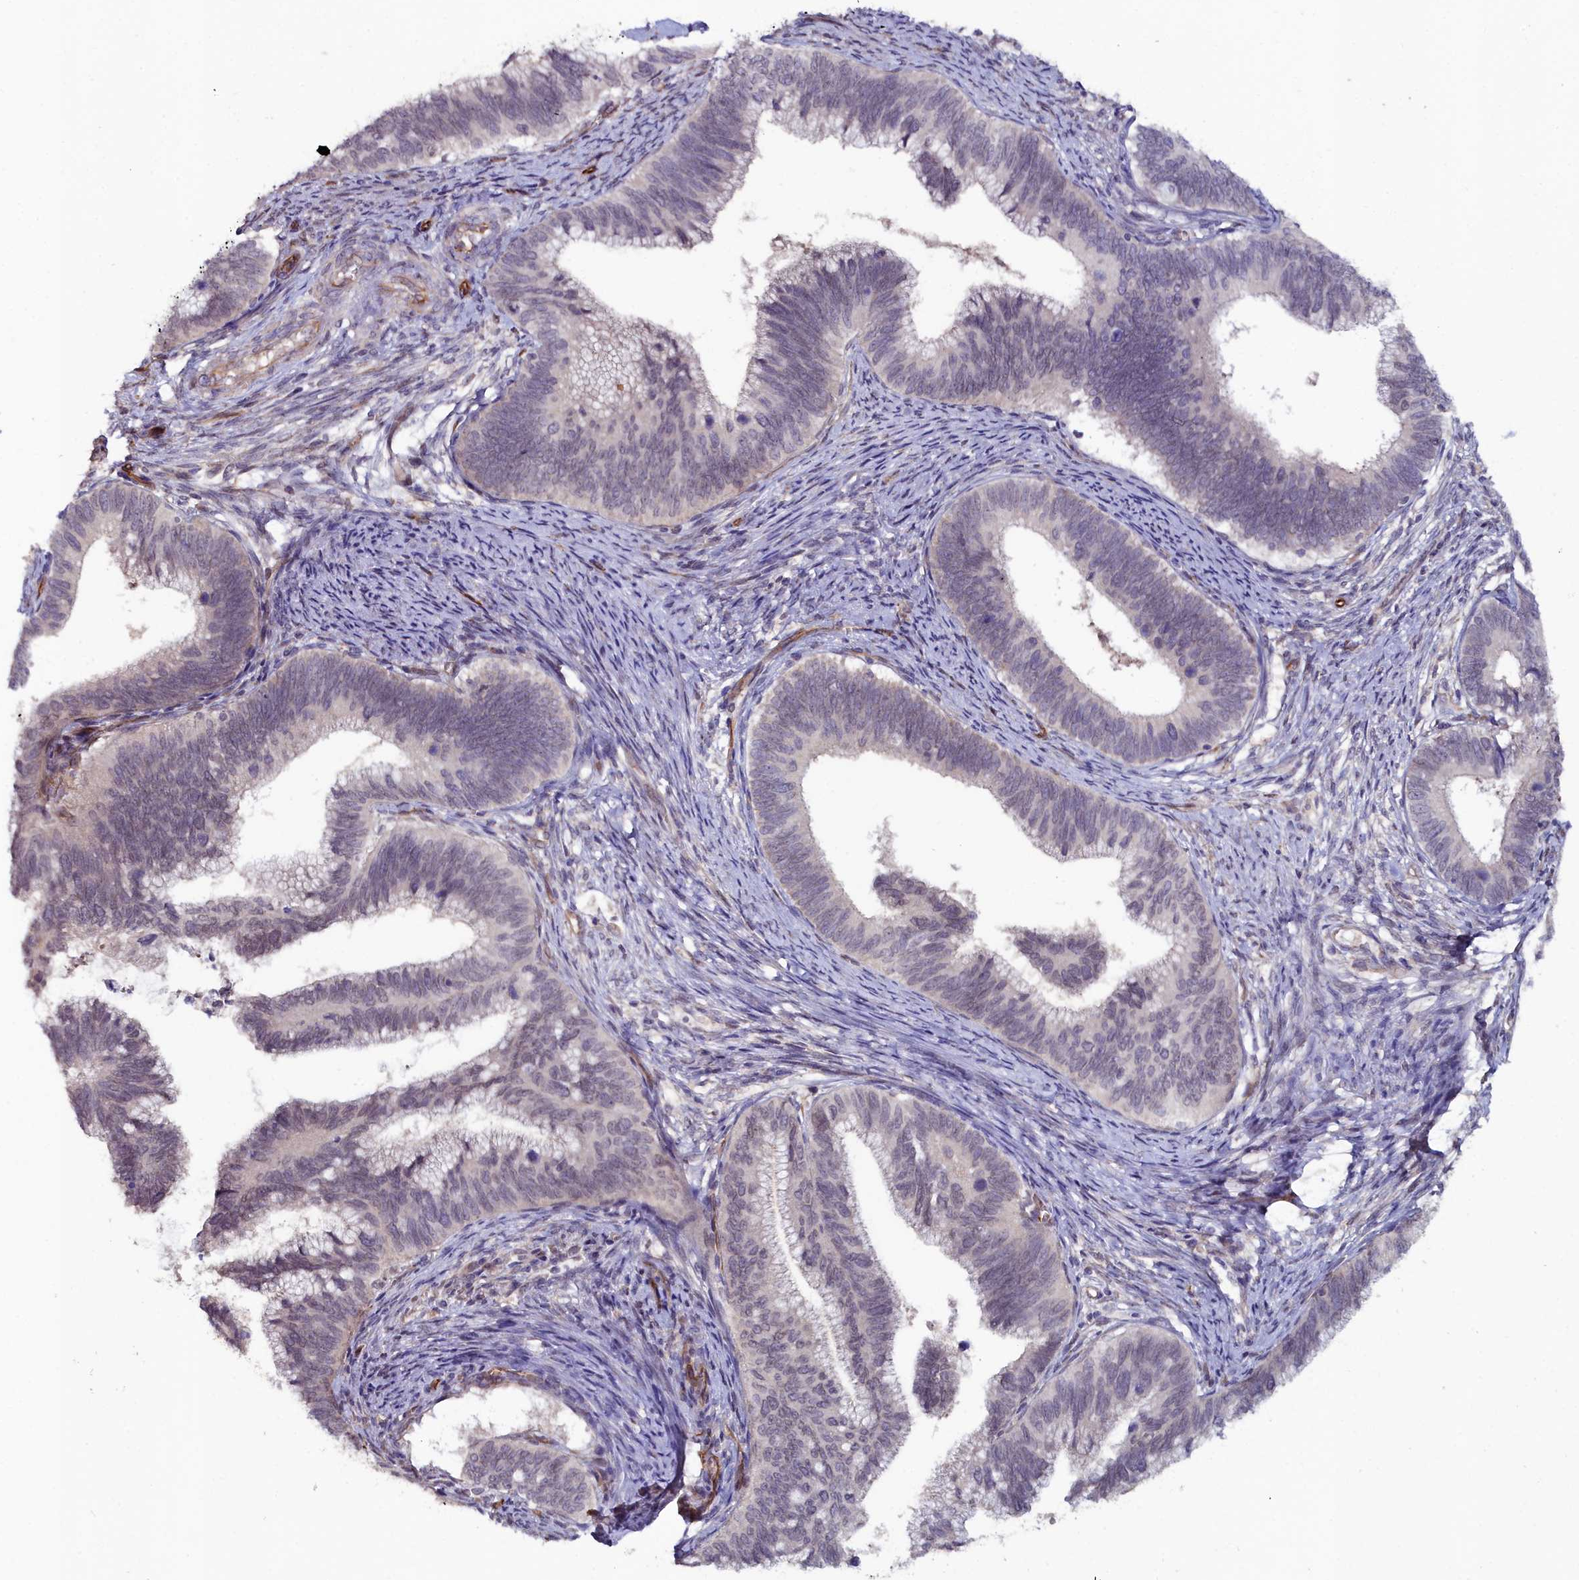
{"staining": {"intensity": "negative", "quantity": "none", "location": "none"}, "tissue": "cervical cancer", "cell_type": "Tumor cells", "image_type": "cancer", "snomed": [{"axis": "morphology", "description": "Adenocarcinoma, NOS"}, {"axis": "topography", "description": "Cervix"}], "caption": "Immunohistochemical staining of human cervical adenocarcinoma exhibits no significant staining in tumor cells.", "gene": "C4orf19", "patient": {"sex": "female", "age": 42}}